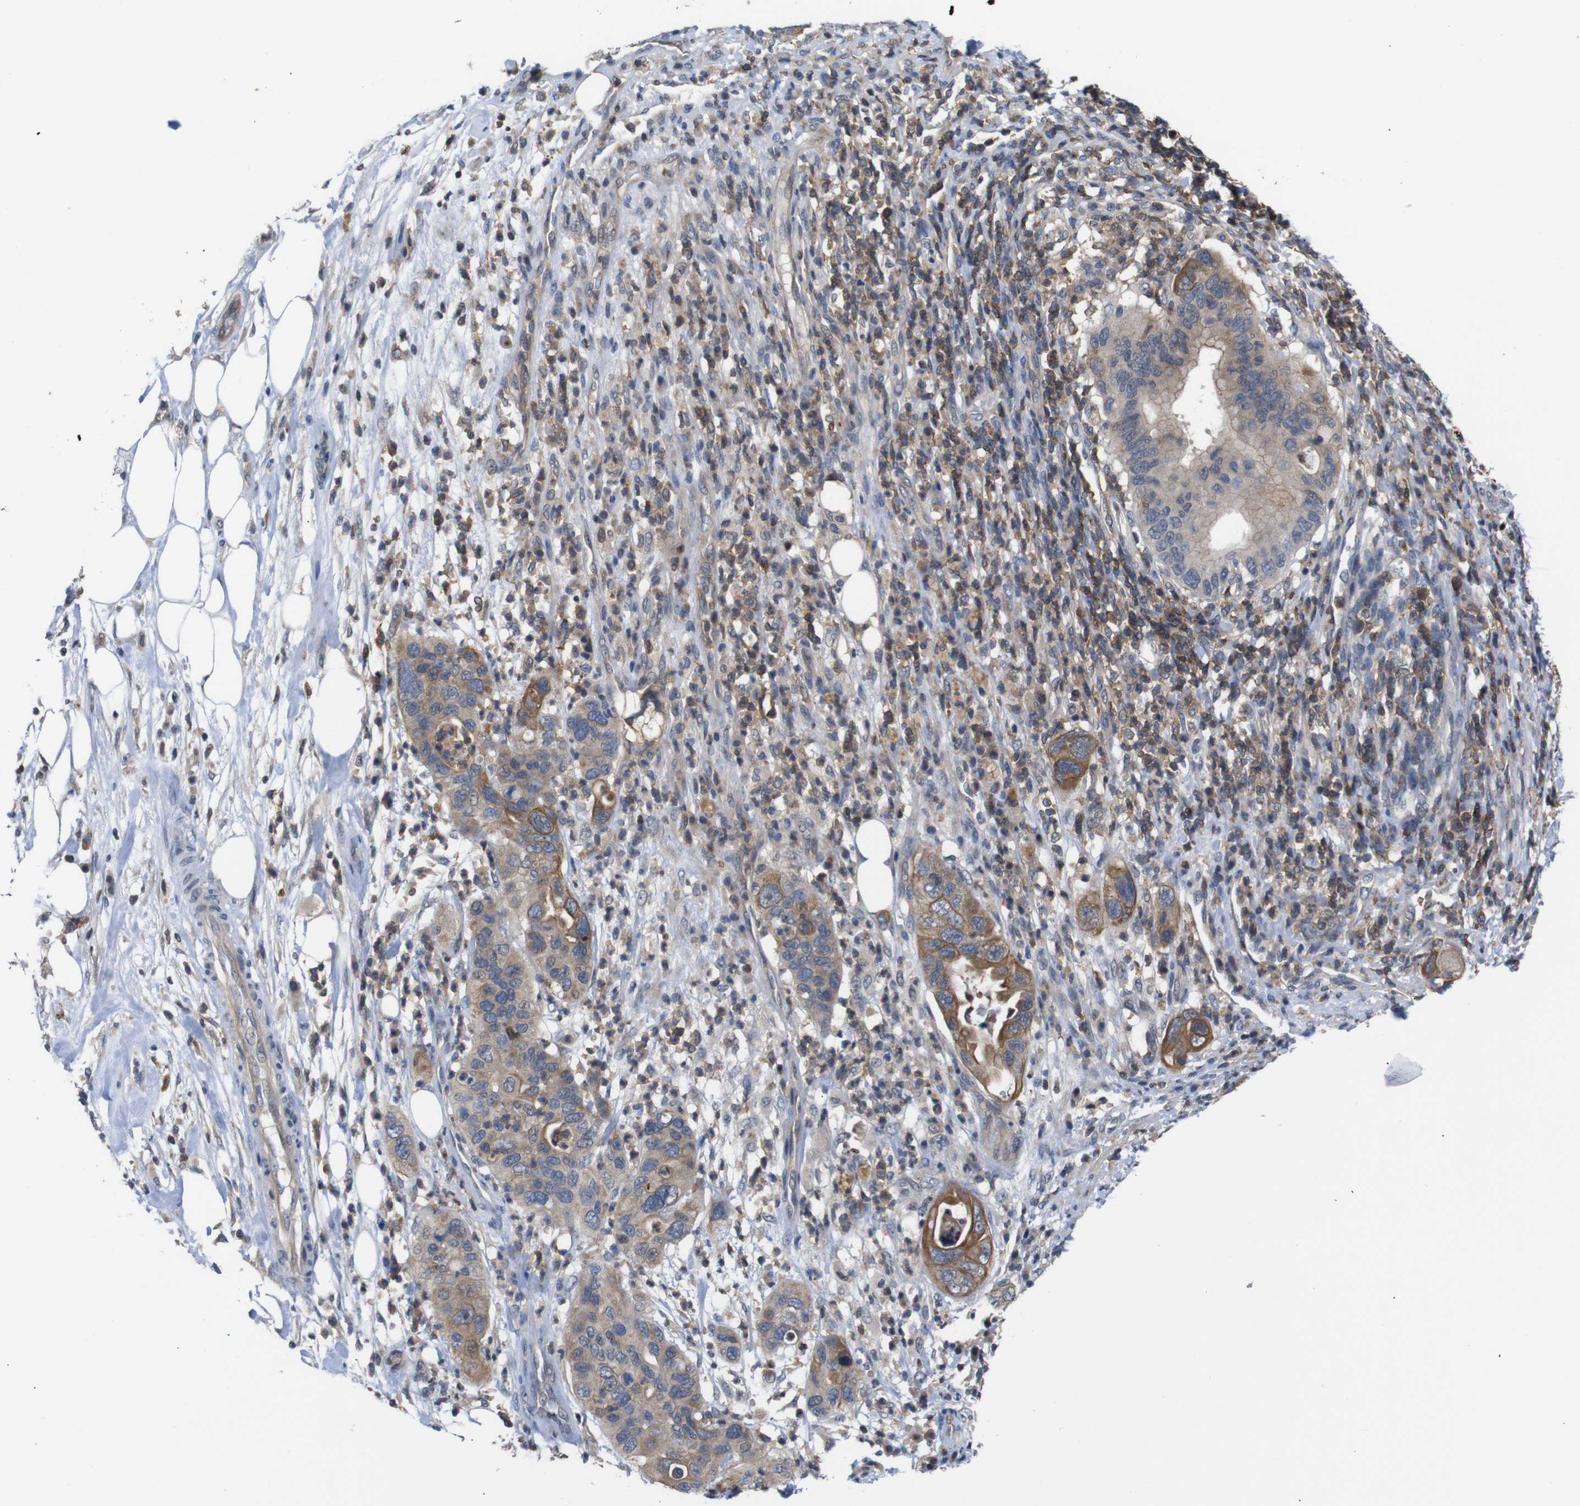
{"staining": {"intensity": "moderate", "quantity": ">75%", "location": "cytoplasmic/membranous"}, "tissue": "pancreatic cancer", "cell_type": "Tumor cells", "image_type": "cancer", "snomed": [{"axis": "morphology", "description": "Adenocarcinoma, NOS"}, {"axis": "topography", "description": "Pancreas"}], "caption": "Immunohistochemistry (IHC) photomicrograph of neoplastic tissue: human pancreatic adenocarcinoma stained using immunohistochemistry reveals medium levels of moderate protein expression localized specifically in the cytoplasmic/membranous of tumor cells, appearing as a cytoplasmic/membranous brown color.", "gene": "BRWD3", "patient": {"sex": "female", "age": 71}}